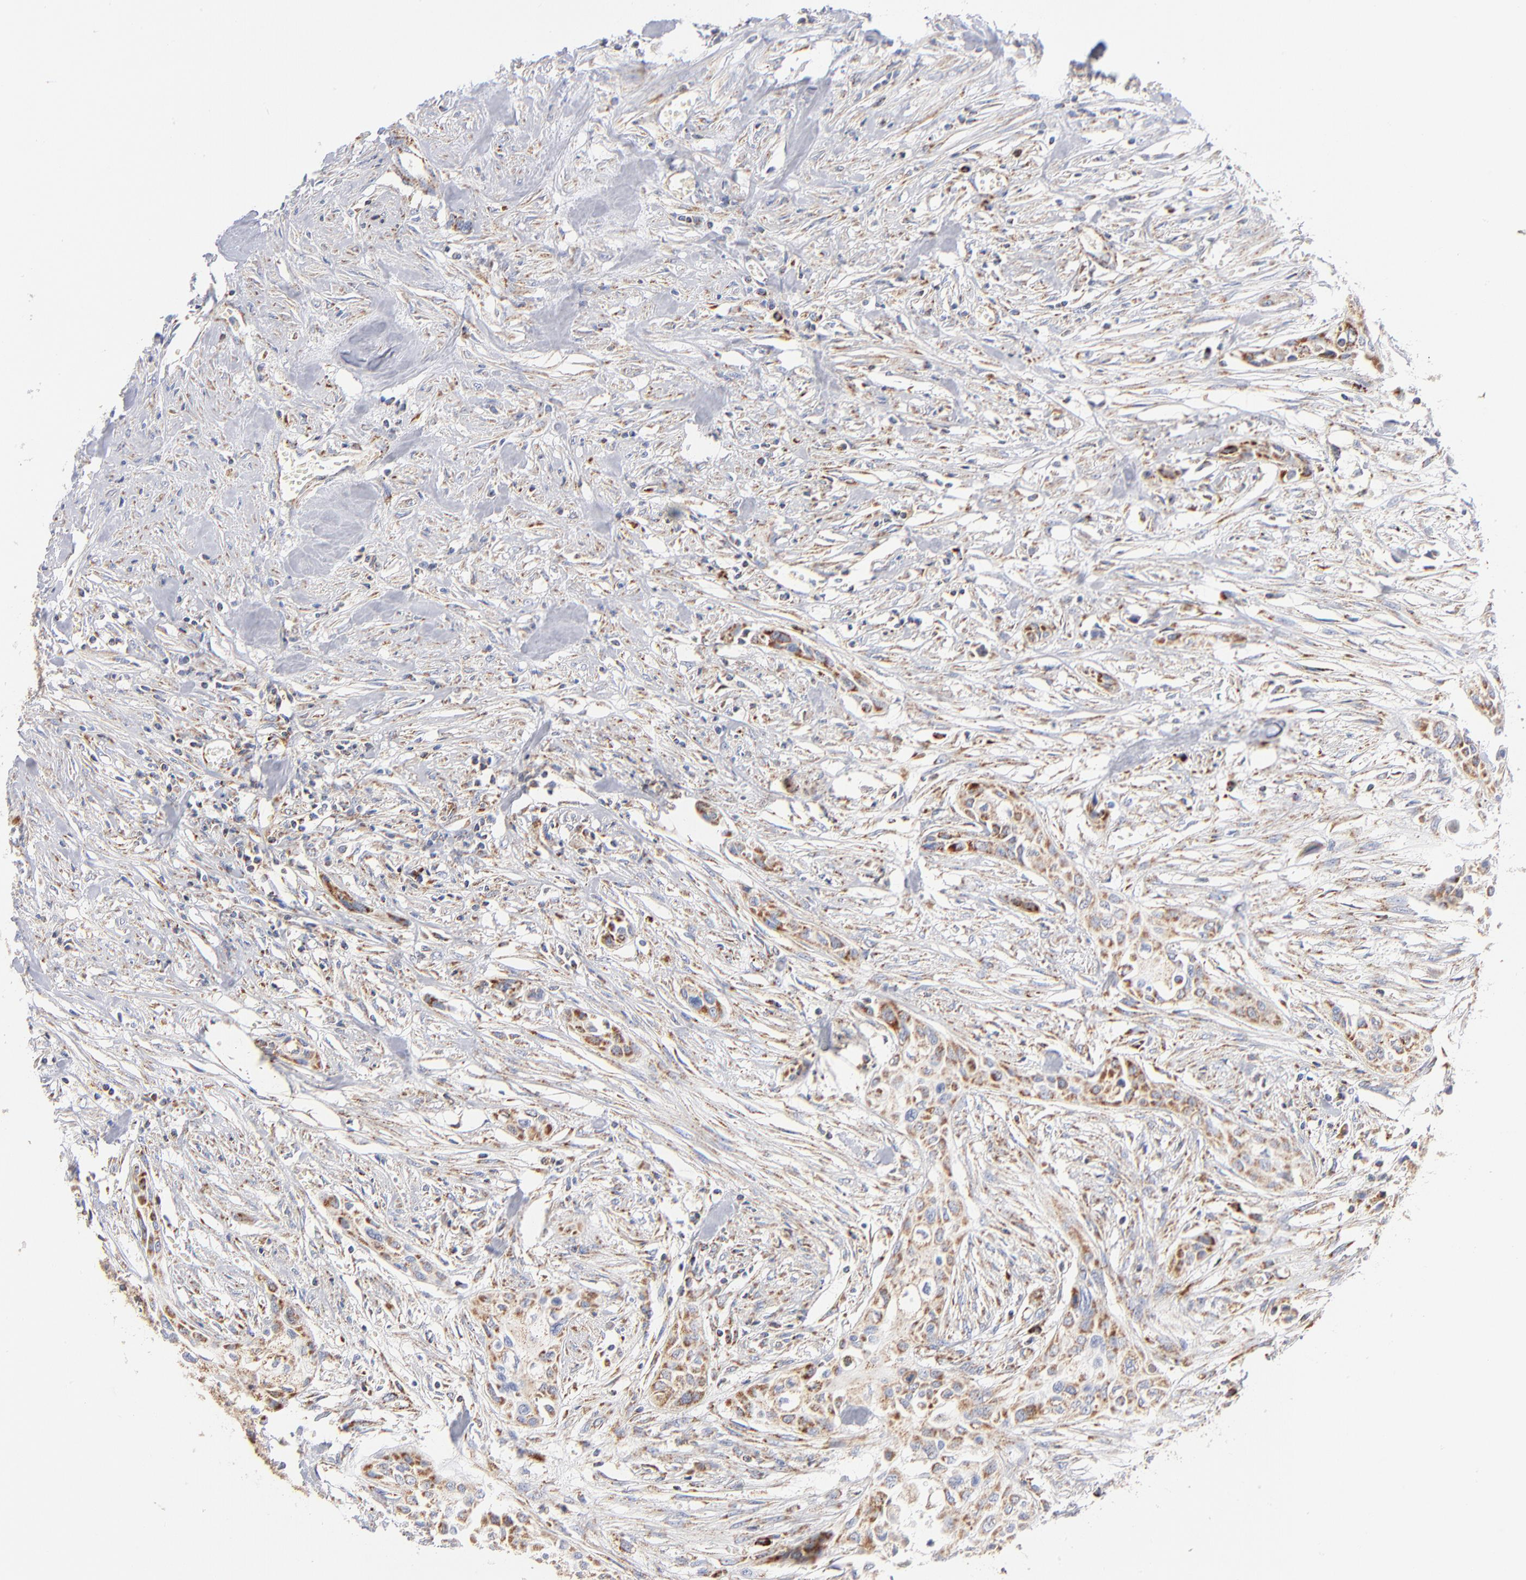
{"staining": {"intensity": "moderate", "quantity": ">75%", "location": "cytoplasmic/membranous"}, "tissue": "urothelial cancer", "cell_type": "Tumor cells", "image_type": "cancer", "snomed": [{"axis": "morphology", "description": "Urothelial carcinoma, High grade"}, {"axis": "topography", "description": "Urinary bladder"}], "caption": "Human urothelial carcinoma (high-grade) stained with a brown dye displays moderate cytoplasmic/membranous positive expression in approximately >75% of tumor cells.", "gene": "DLAT", "patient": {"sex": "male", "age": 74}}